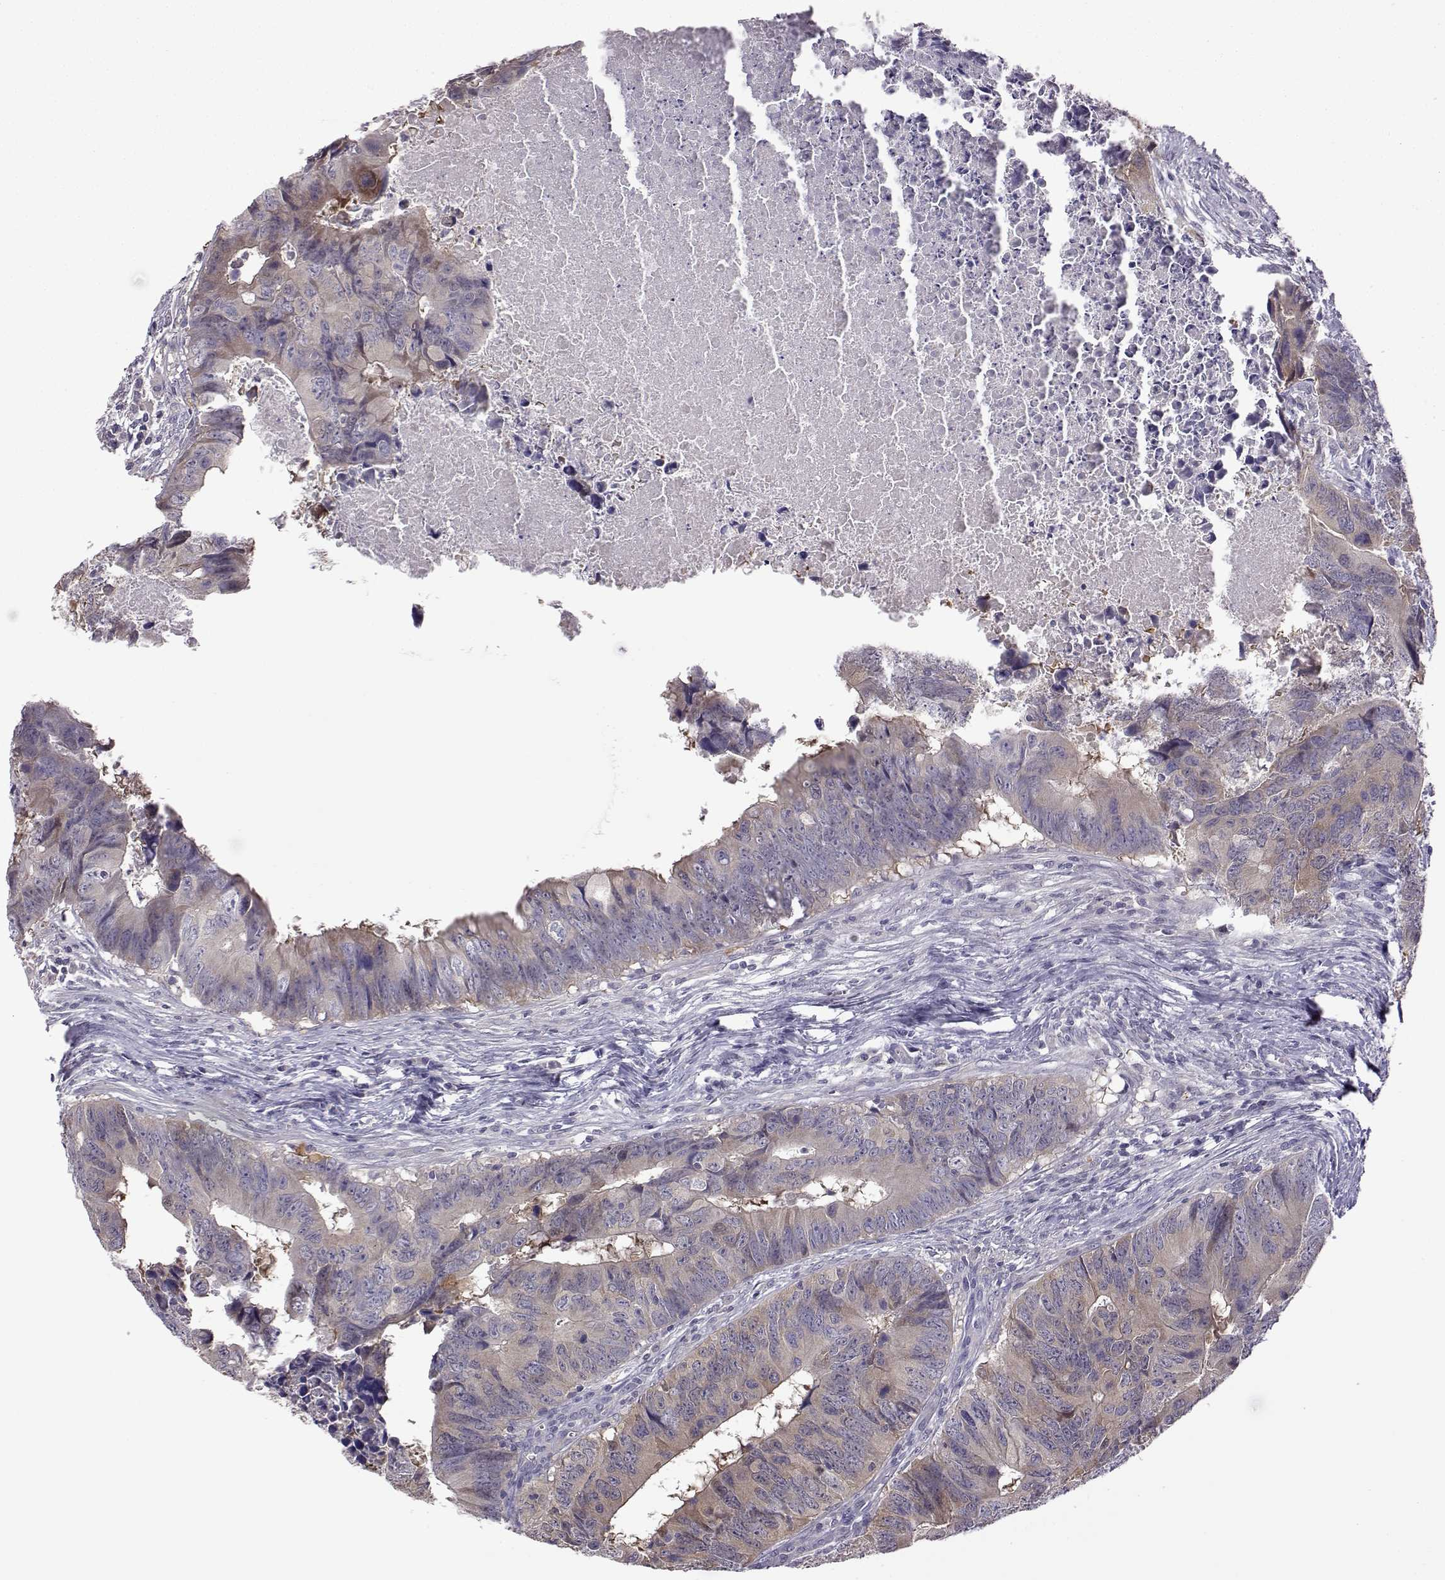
{"staining": {"intensity": "weak", "quantity": "25%-75%", "location": "cytoplasmic/membranous"}, "tissue": "colorectal cancer", "cell_type": "Tumor cells", "image_type": "cancer", "snomed": [{"axis": "morphology", "description": "Adenocarcinoma, NOS"}, {"axis": "topography", "description": "Colon"}], "caption": "Protein staining reveals weak cytoplasmic/membranous positivity in approximately 25%-75% of tumor cells in colorectal adenocarcinoma.", "gene": "VGF", "patient": {"sex": "female", "age": 82}}